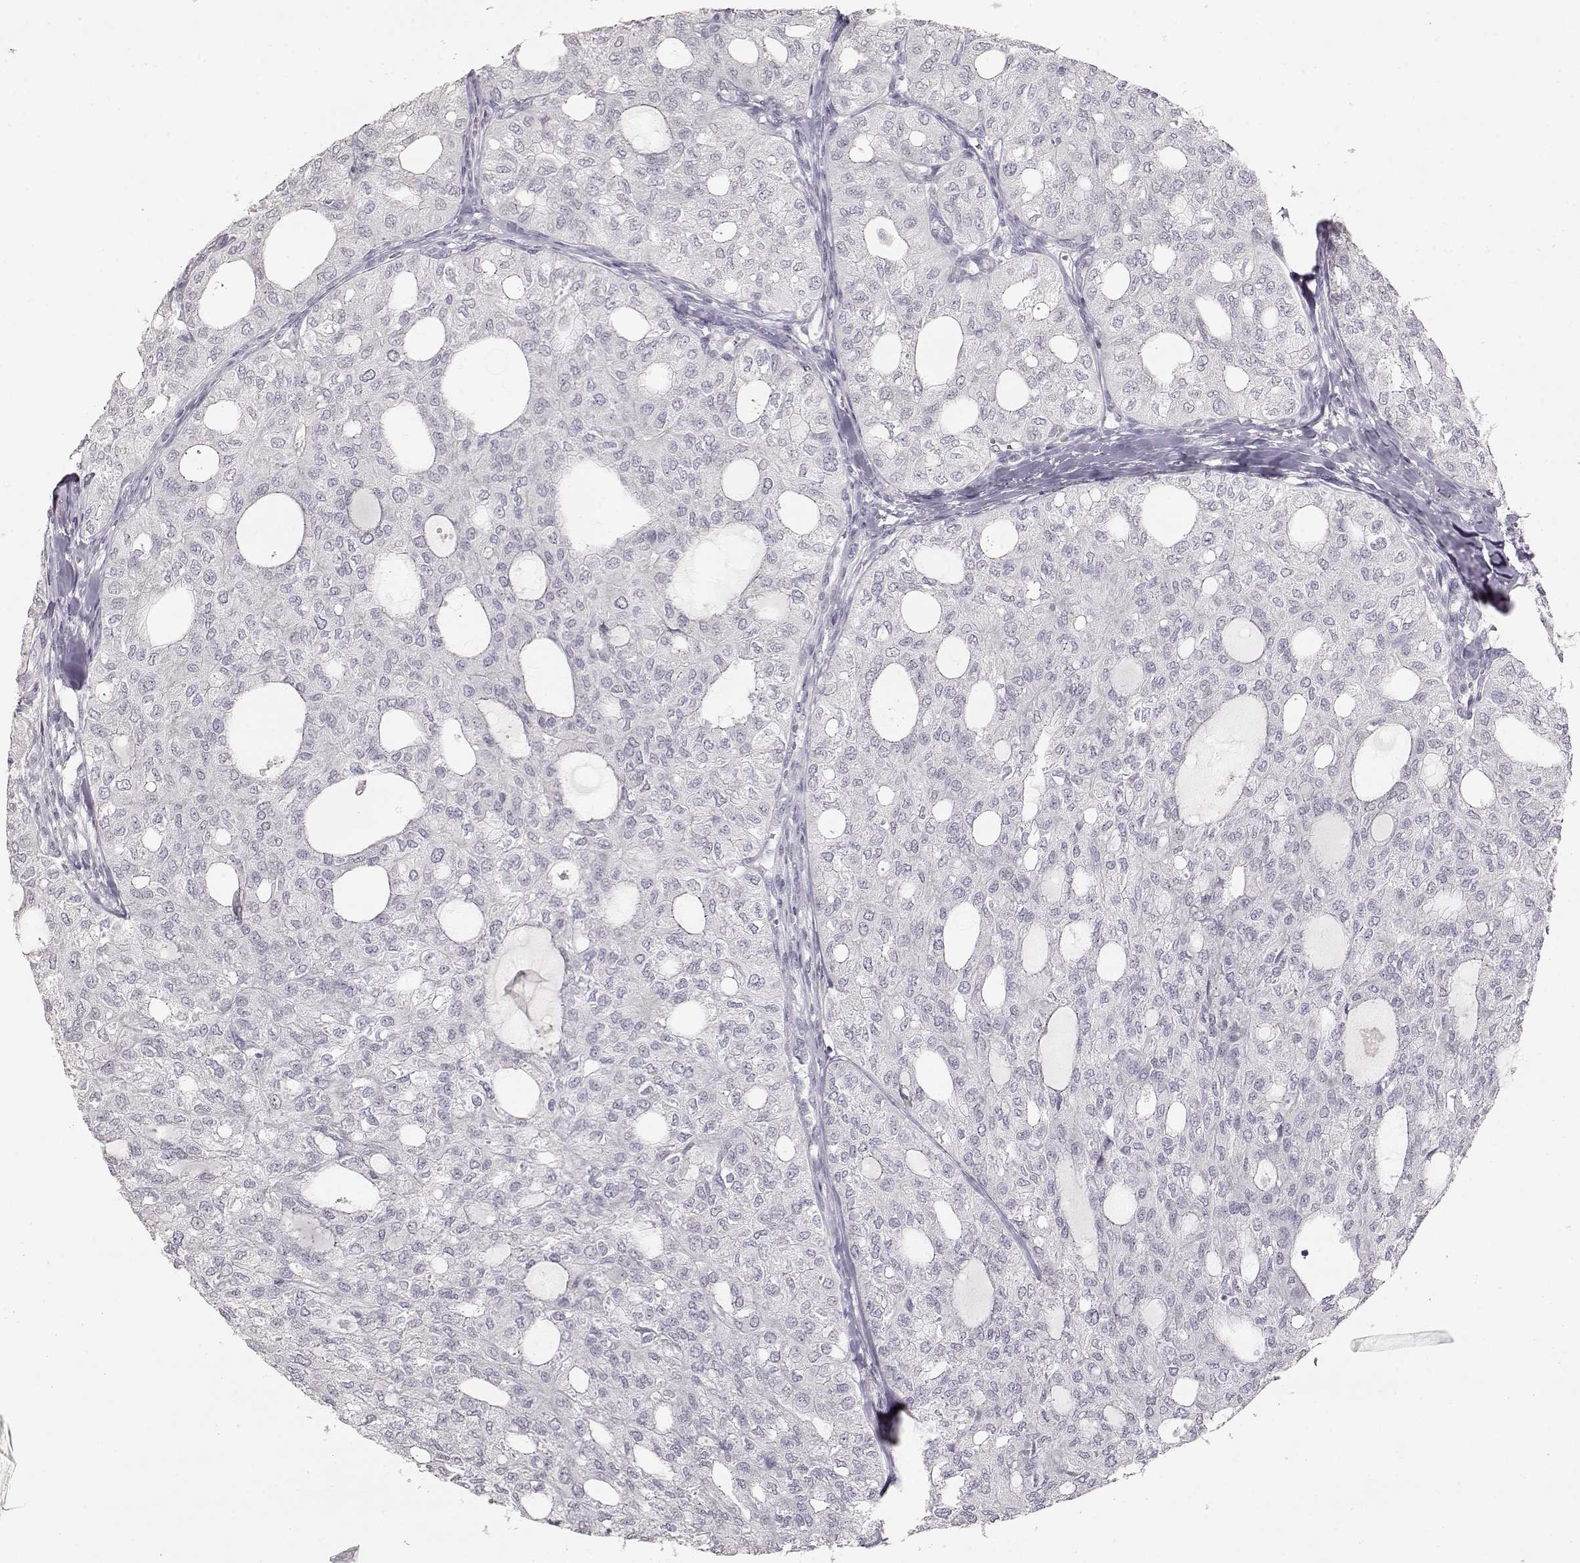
{"staining": {"intensity": "negative", "quantity": "none", "location": "none"}, "tissue": "thyroid cancer", "cell_type": "Tumor cells", "image_type": "cancer", "snomed": [{"axis": "morphology", "description": "Follicular adenoma carcinoma, NOS"}, {"axis": "topography", "description": "Thyroid gland"}], "caption": "DAB immunohistochemical staining of thyroid cancer demonstrates no significant expression in tumor cells.", "gene": "S100B", "patient": {"sex": "male", "age": 75}}